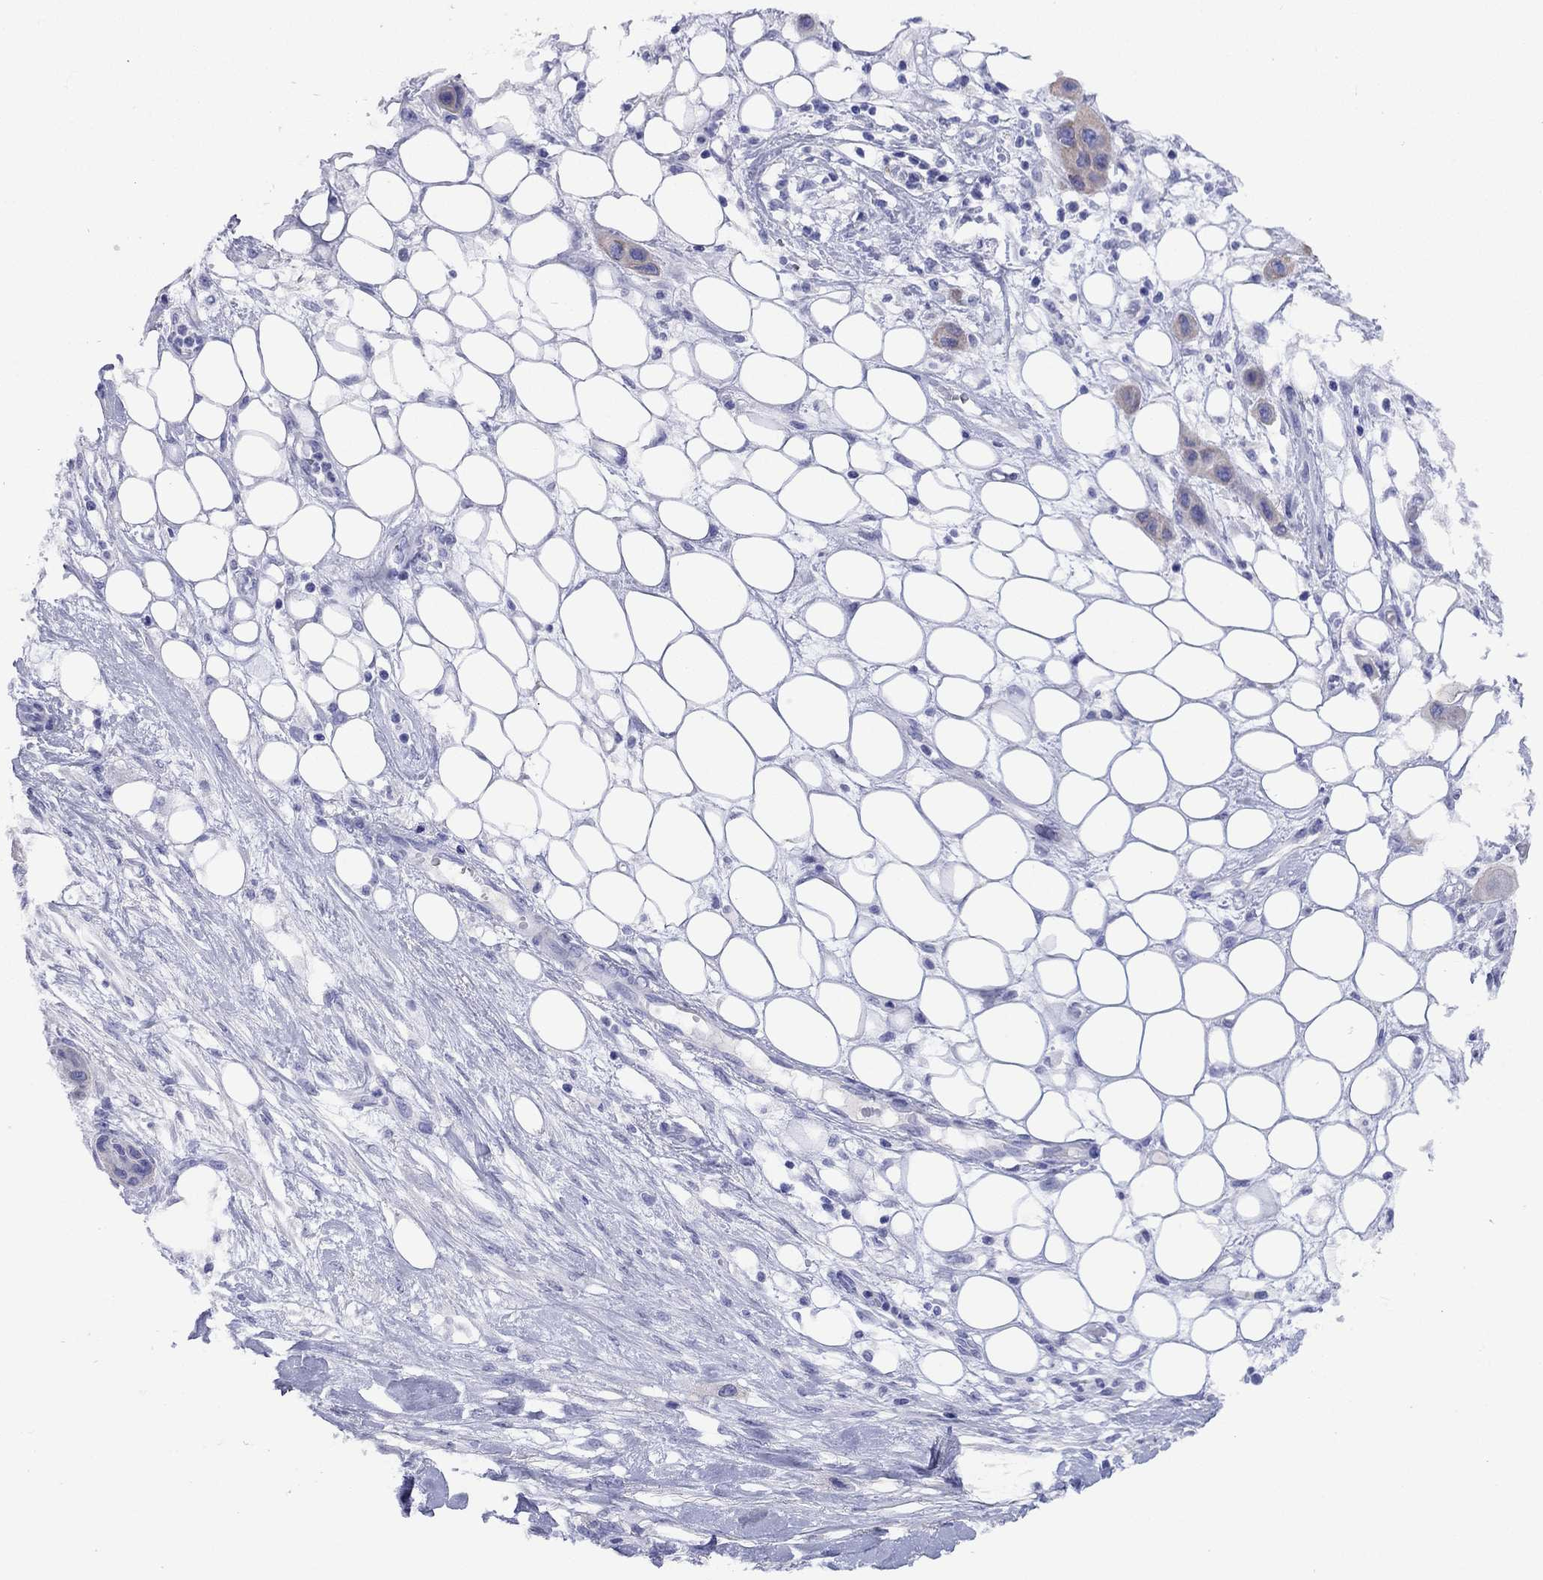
{"staining": {"intensity": "weak", "quantity": ">75%", "location": "cytoplasmic/membranous"}, "tissue": "skin cancer", "cell_type": "Tumor cells", "image_type": "cancer", "snomed": [{"axis": "morphology", "description": "Squamous cell carcinoma, NOS"}, {"axis": "topography", "description": "Skin"}], "caption": "Tumor cells show low levels of weak cytoplasmic/membranous expression in about >75% of cells in squamous cell carcinoma (skin). Using DAB (brown) and hematoxylin (blue) stains, captured at high magnification using brightfield microscopy.", "gene": "CMYA5", "patient": {"sex": "male", "age": 79}}